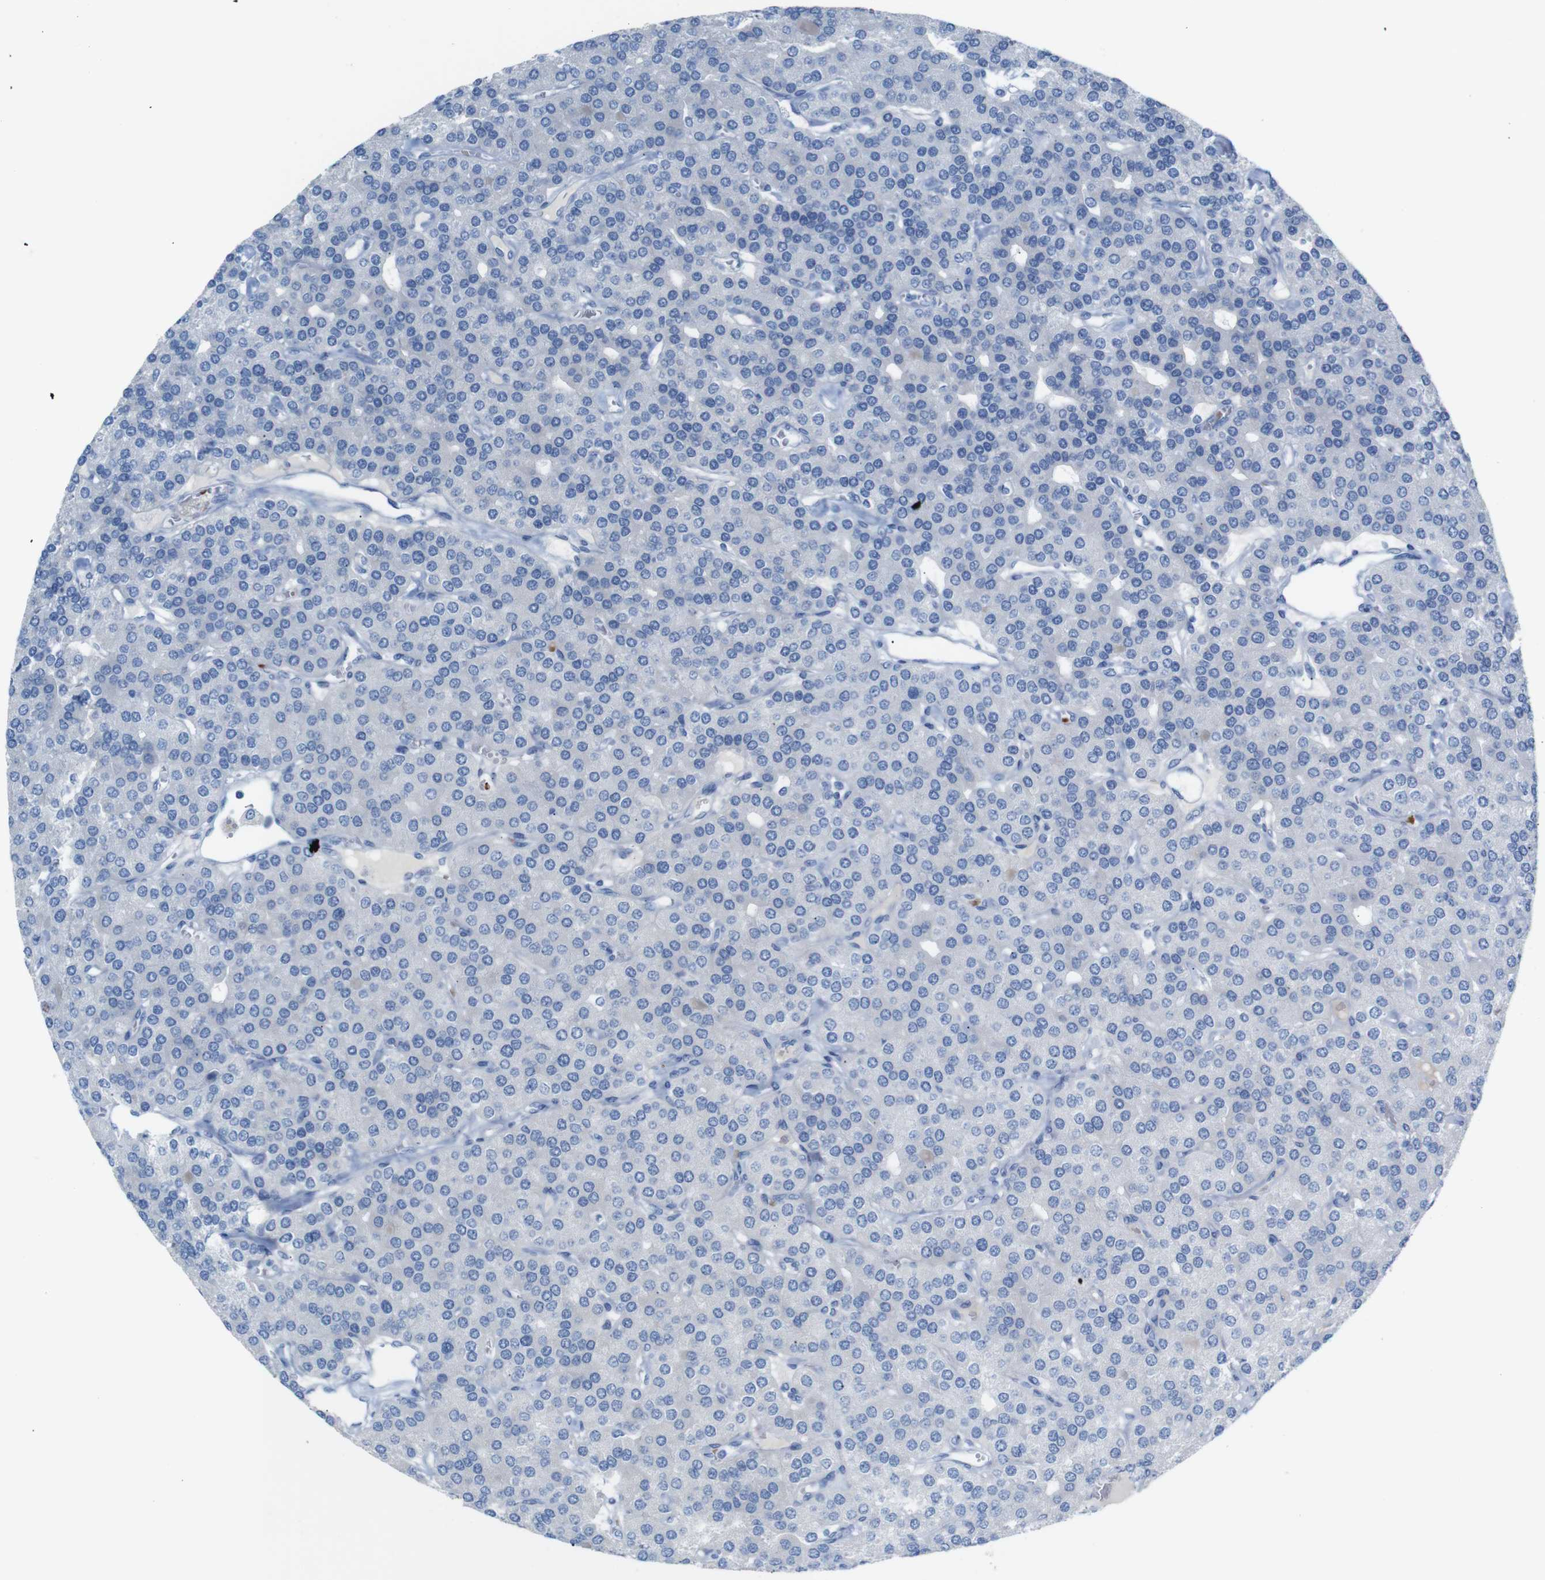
{"staining": {"intensity": "negative", "quantity": "none", "location": "none"}, "tissue": "parathyroid gland", "cell_type": "Glandular cells", "image_type": "normal", "snomed": [{"axis": "morphology", "description": "Normal tissue, NOS"}, {"axis": "morphology", "description": "Adenoma, NOS"}, {"axis": "topography", "description": "Parathyroid gland"}], "caption": "This image is of unremarkable parathyroid gland stained with immunohistochemistry (IHC) to label a protein in brown with the nuclei are counter-stained blue. There is no expression in glandular cells. The staining was performed using DAB to visualize the protein expression in brown, while the nuclei were stained in blue with hematoxylin (Magnification: 20x).", "gene": "ERVMER34", "patient": {"sex": "female", "age": 86}}